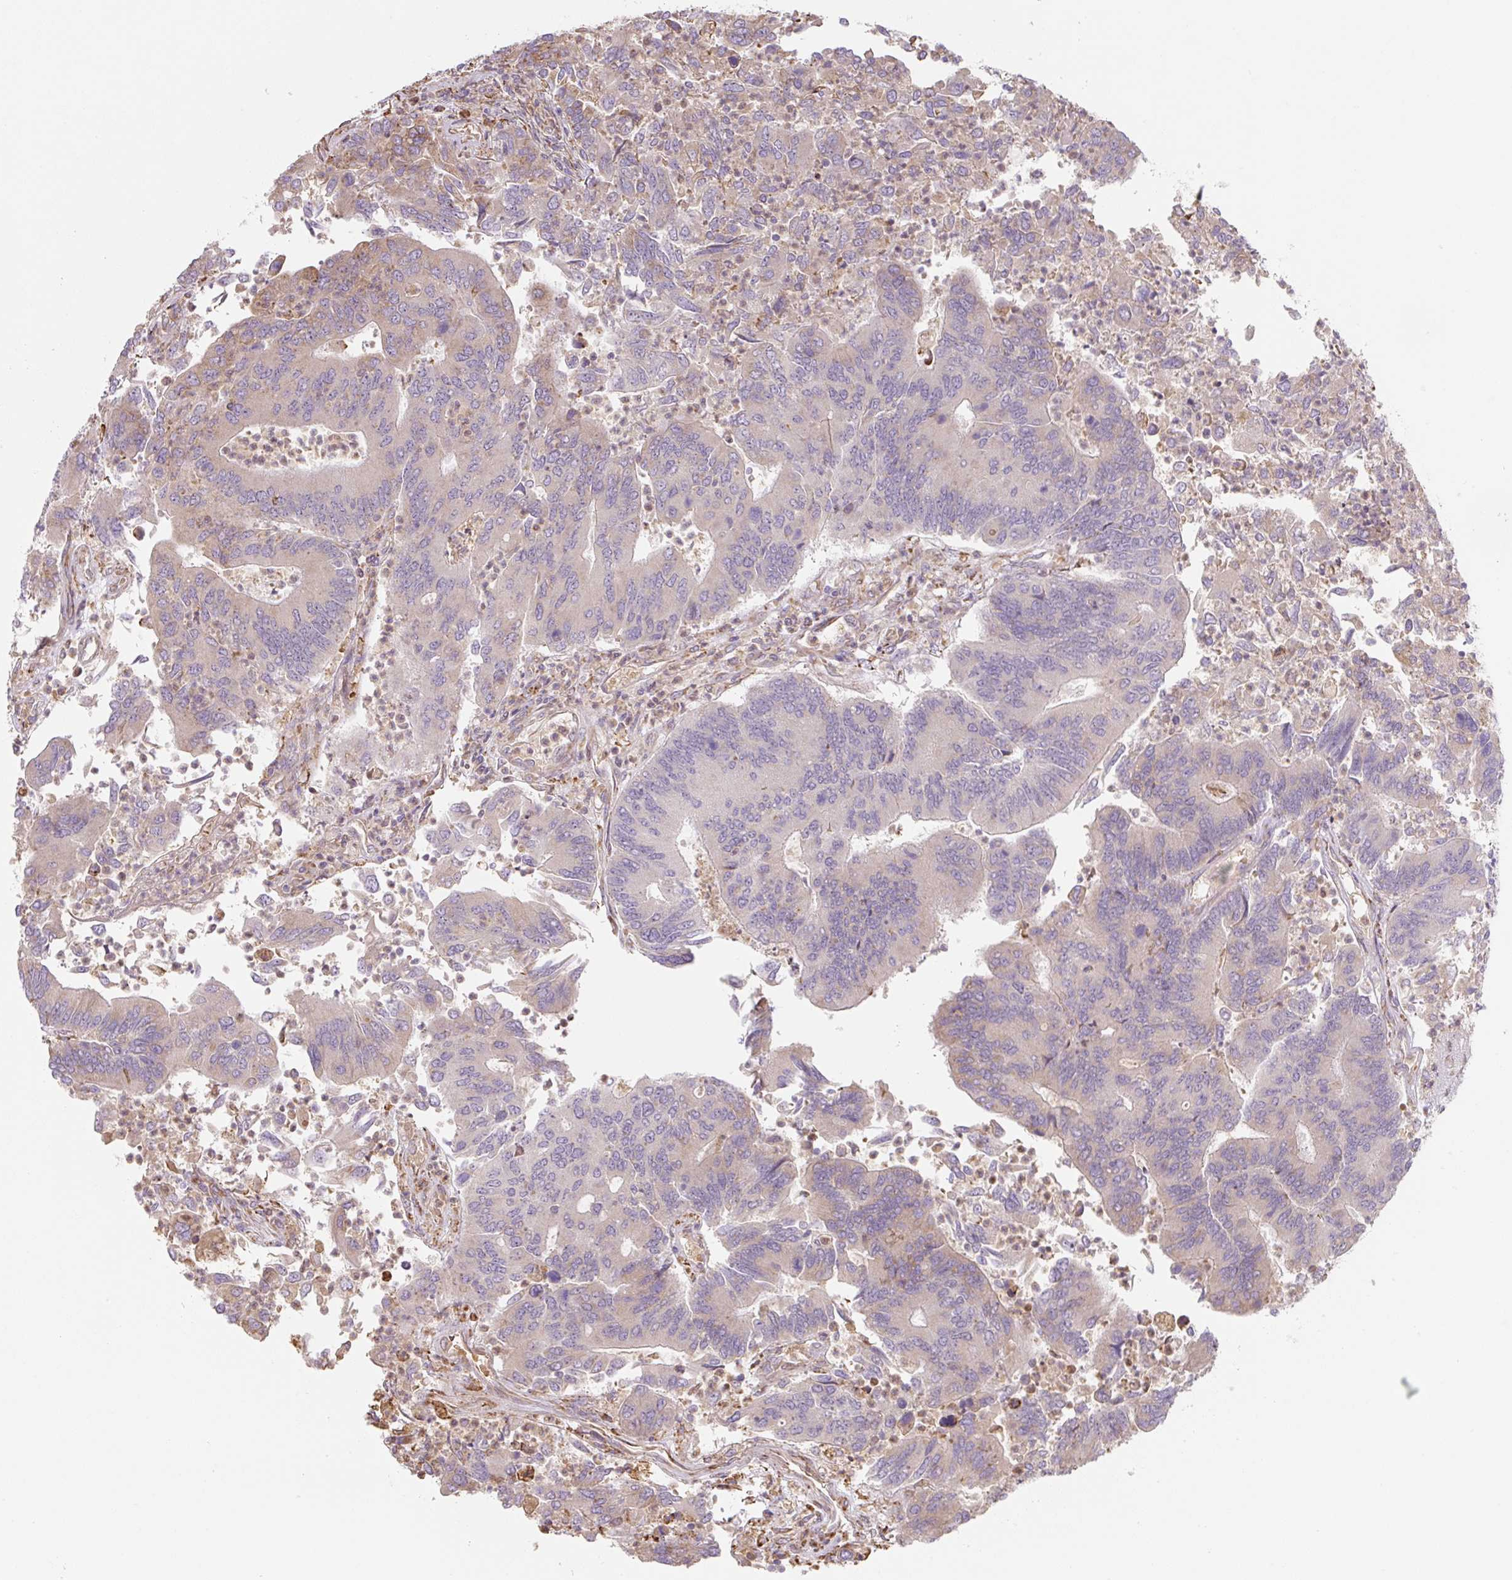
{"staining": {"intensity": "weak", "quantity": "<25%", "location": "cytoplasmic/membranous"}, "tissue": "colorectal cancer", "cell_type": "Tumor cells", "image_type": "cancer", "snomed": [{"axis": "morphology", "description": "Adenocarcinoma, NOS"}, {"axis": "topography", "description": "Colon"}], "caption": "The immunohistochemistry (IHC) histopathology image has no significant positivity in tumor cells of colorectal cancer tissue. The staining is performed using DAB (3,3'-diaminobenzidine) brown chromogen with nuclei counter-stained in using hematoxylin.", "gene": "RASA1", "patient": {"sex": "female", "age": 67}}